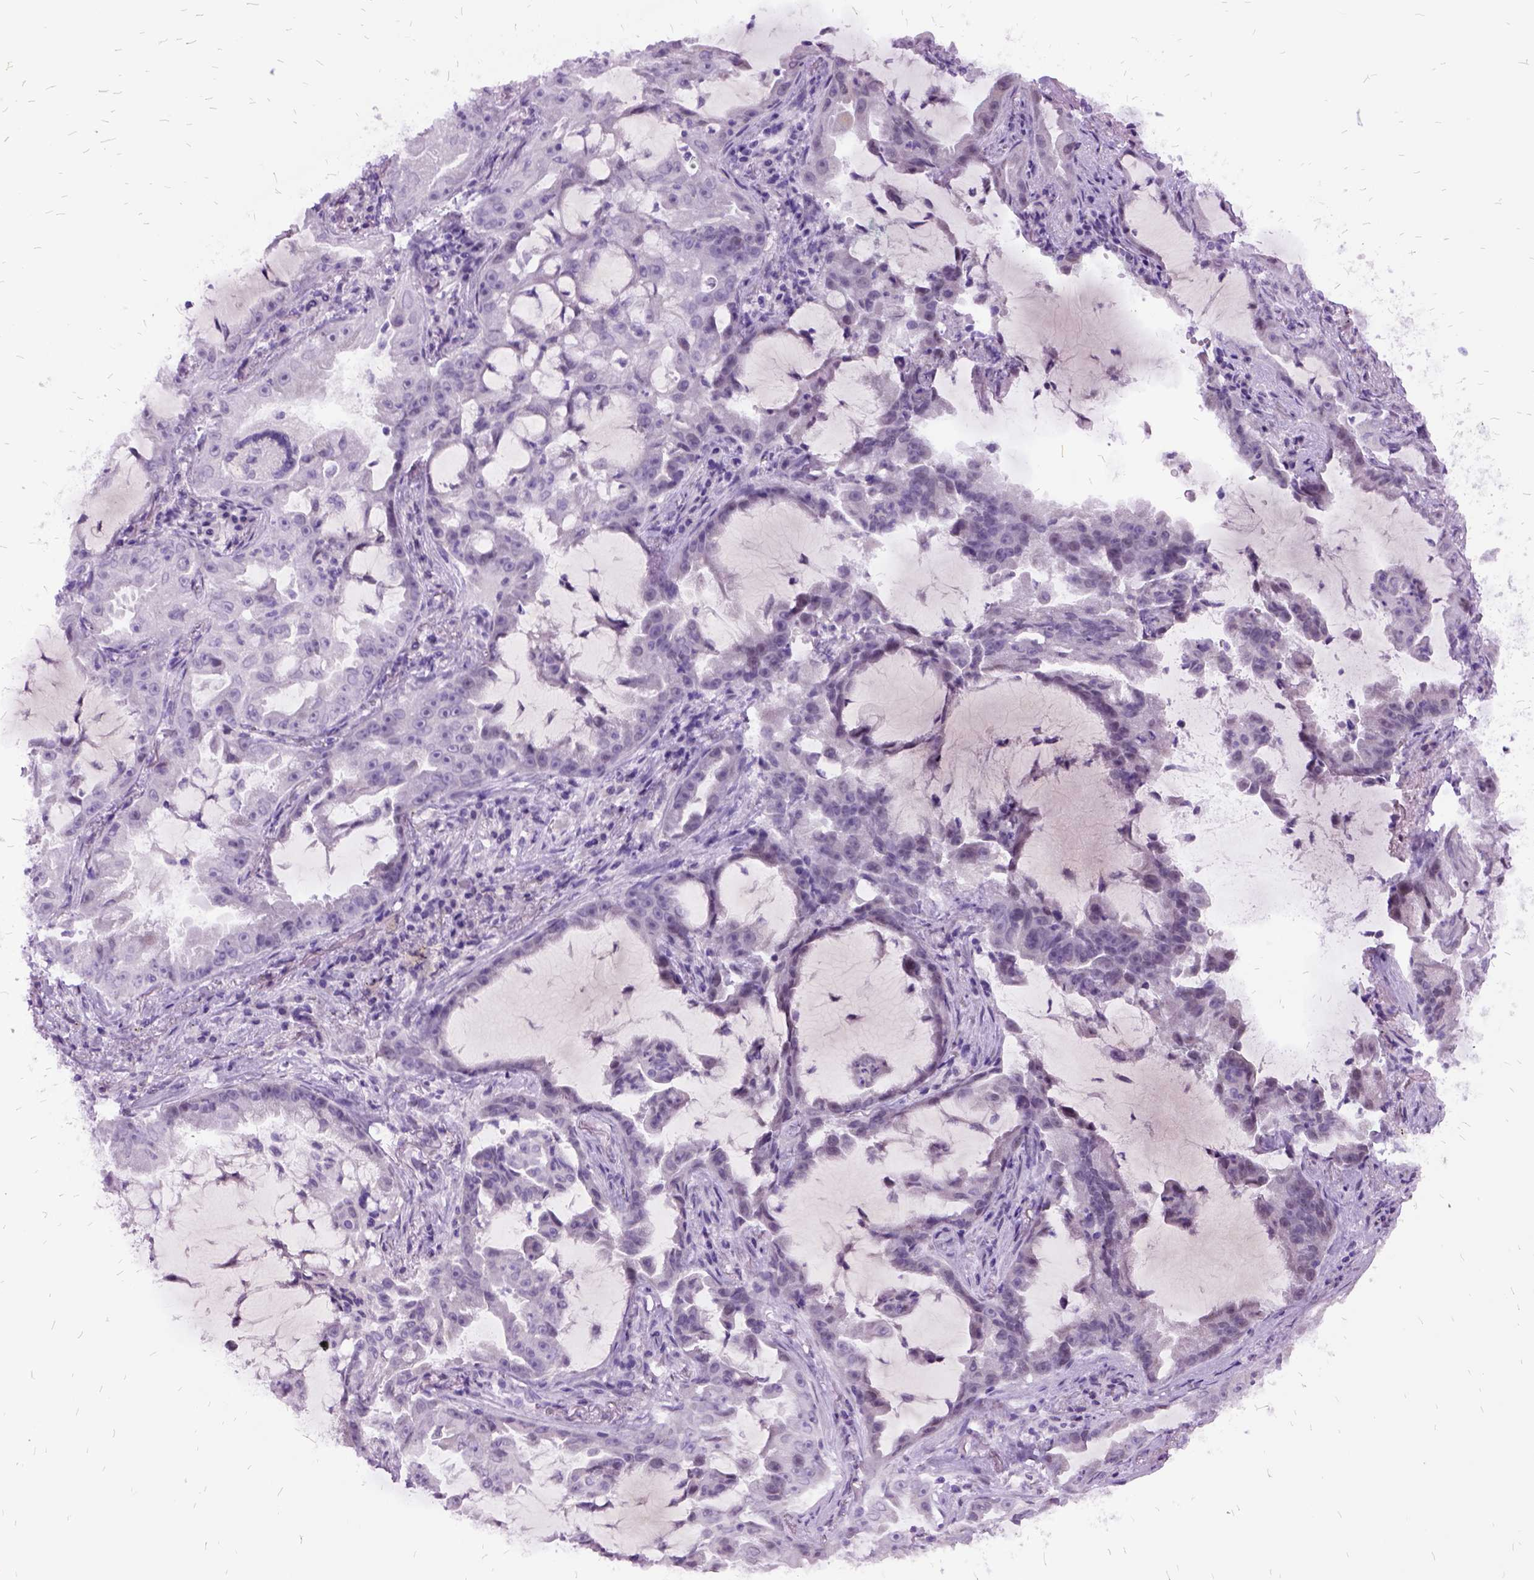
{"staining": {"intensity": "negative", "quantity": "none", "location": "none"}, "tissue": "lung cancer", "cell_type": "Tumor cells", "image_type": "cancer", "snomed": [{"axis": "morphology", "description": "Adenocarcinoma, NOS"}, {"axis": "topography", "description": "Lung"}], "caption": "This is a image of IHC staining of adenocarcinoma (lung), which shows no staining in tumor cells.", "gene": "MME", "patient": {"sex": "female", "age": 52}}